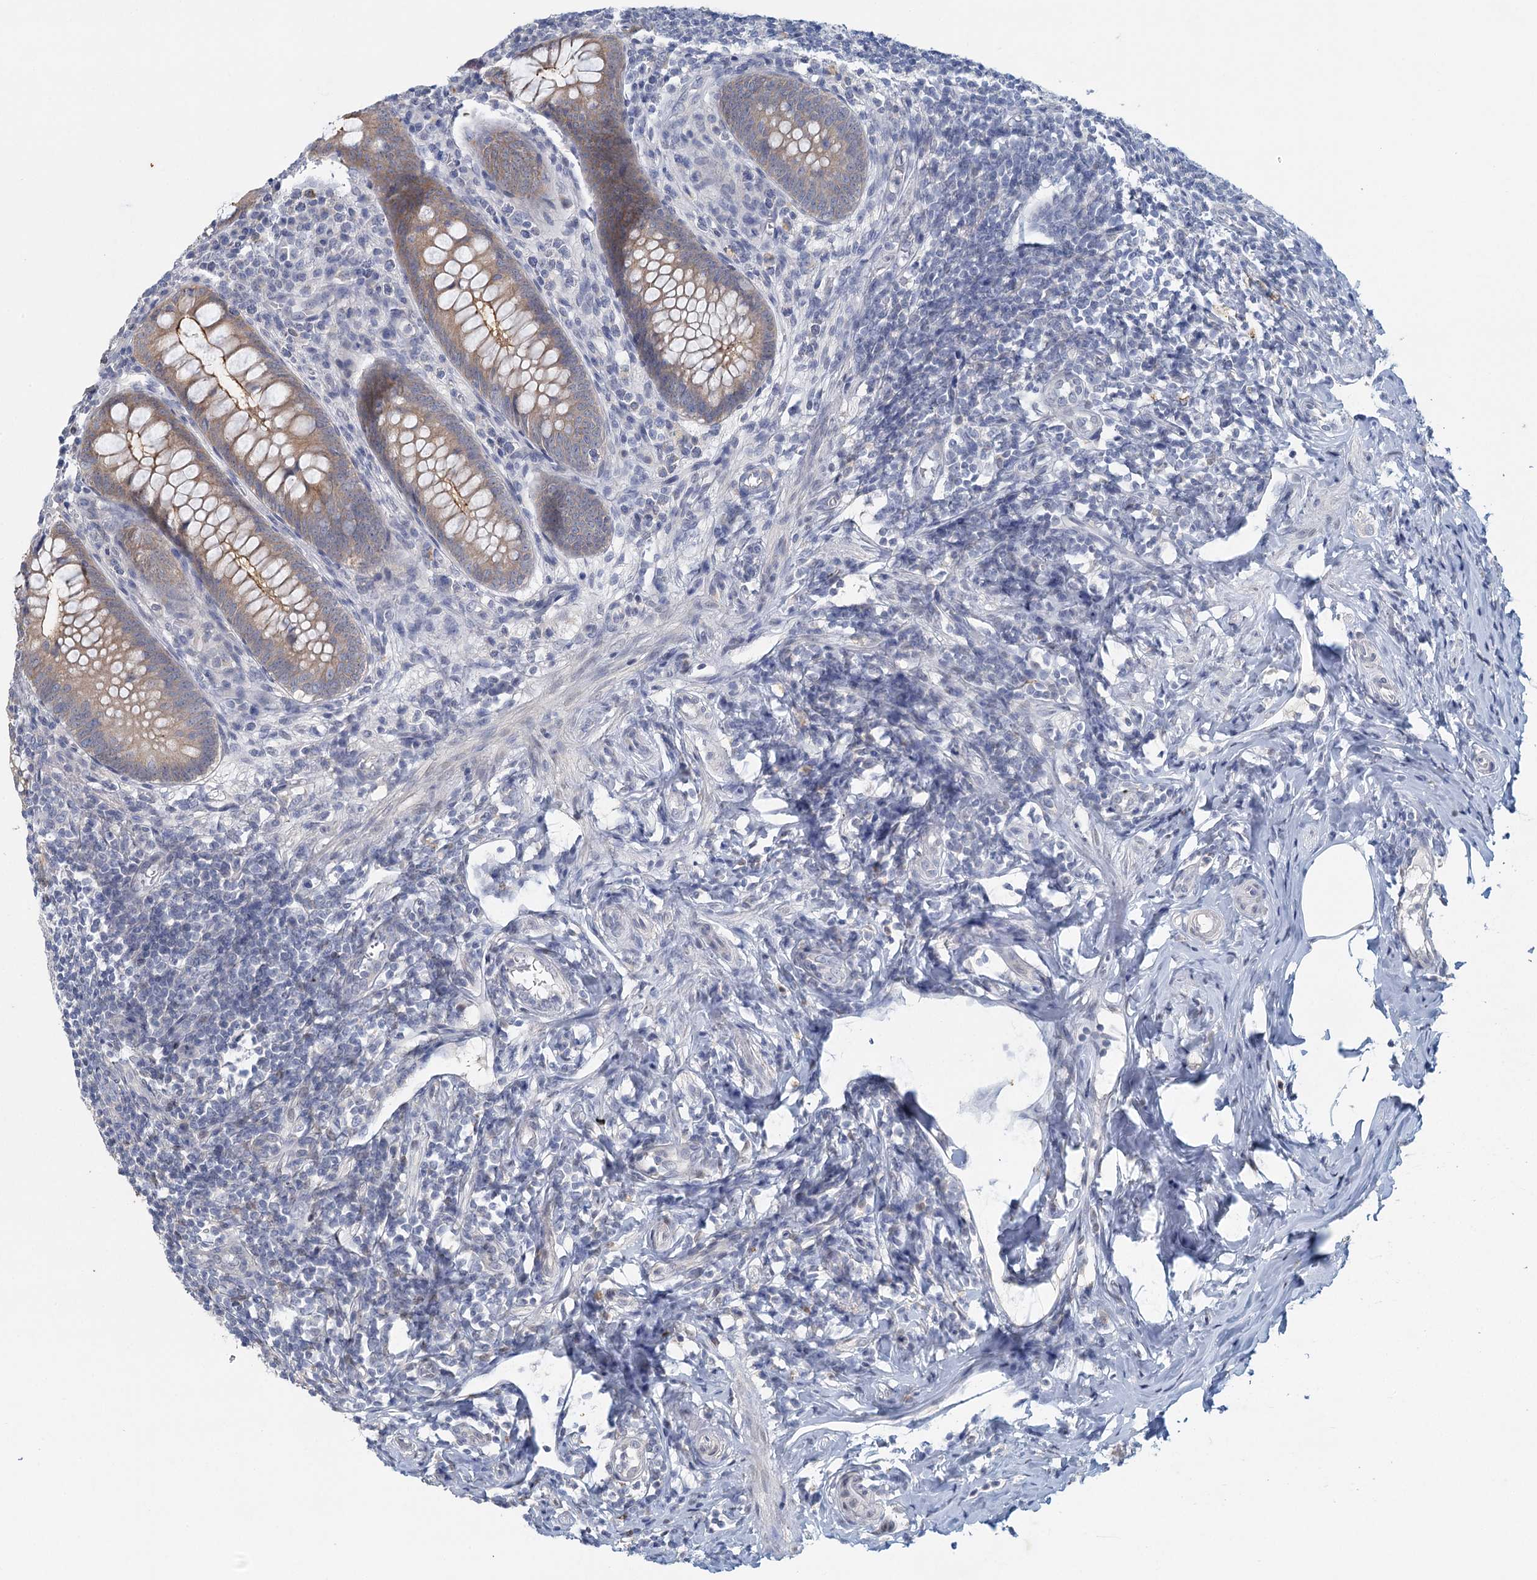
{"staining": {"intensity": "moderate", "quantity": "25%-75%", "location": "cytoplasmic/membranous"}, "tissue": "appendix", "cell_type": "Glandular cells", "image_type": "normal", "snomed": [{"axis": "morphology", "description": "Normal tissue, NOS"}, {"axis": "topography", "description": "Appendix"}], "caption": "Brown immunohistochemical staining in unremarkable human appendix displays moderate cytoplasmic/membranous positivity in about 25%-75% of glandular cells. The staining was performed using DAB, with brown indicating positive protein expression. Nuclei are stained blue with hematoxylin.", "gene": "MYO7B", "patient": {"sex": "female", "age": 33}}